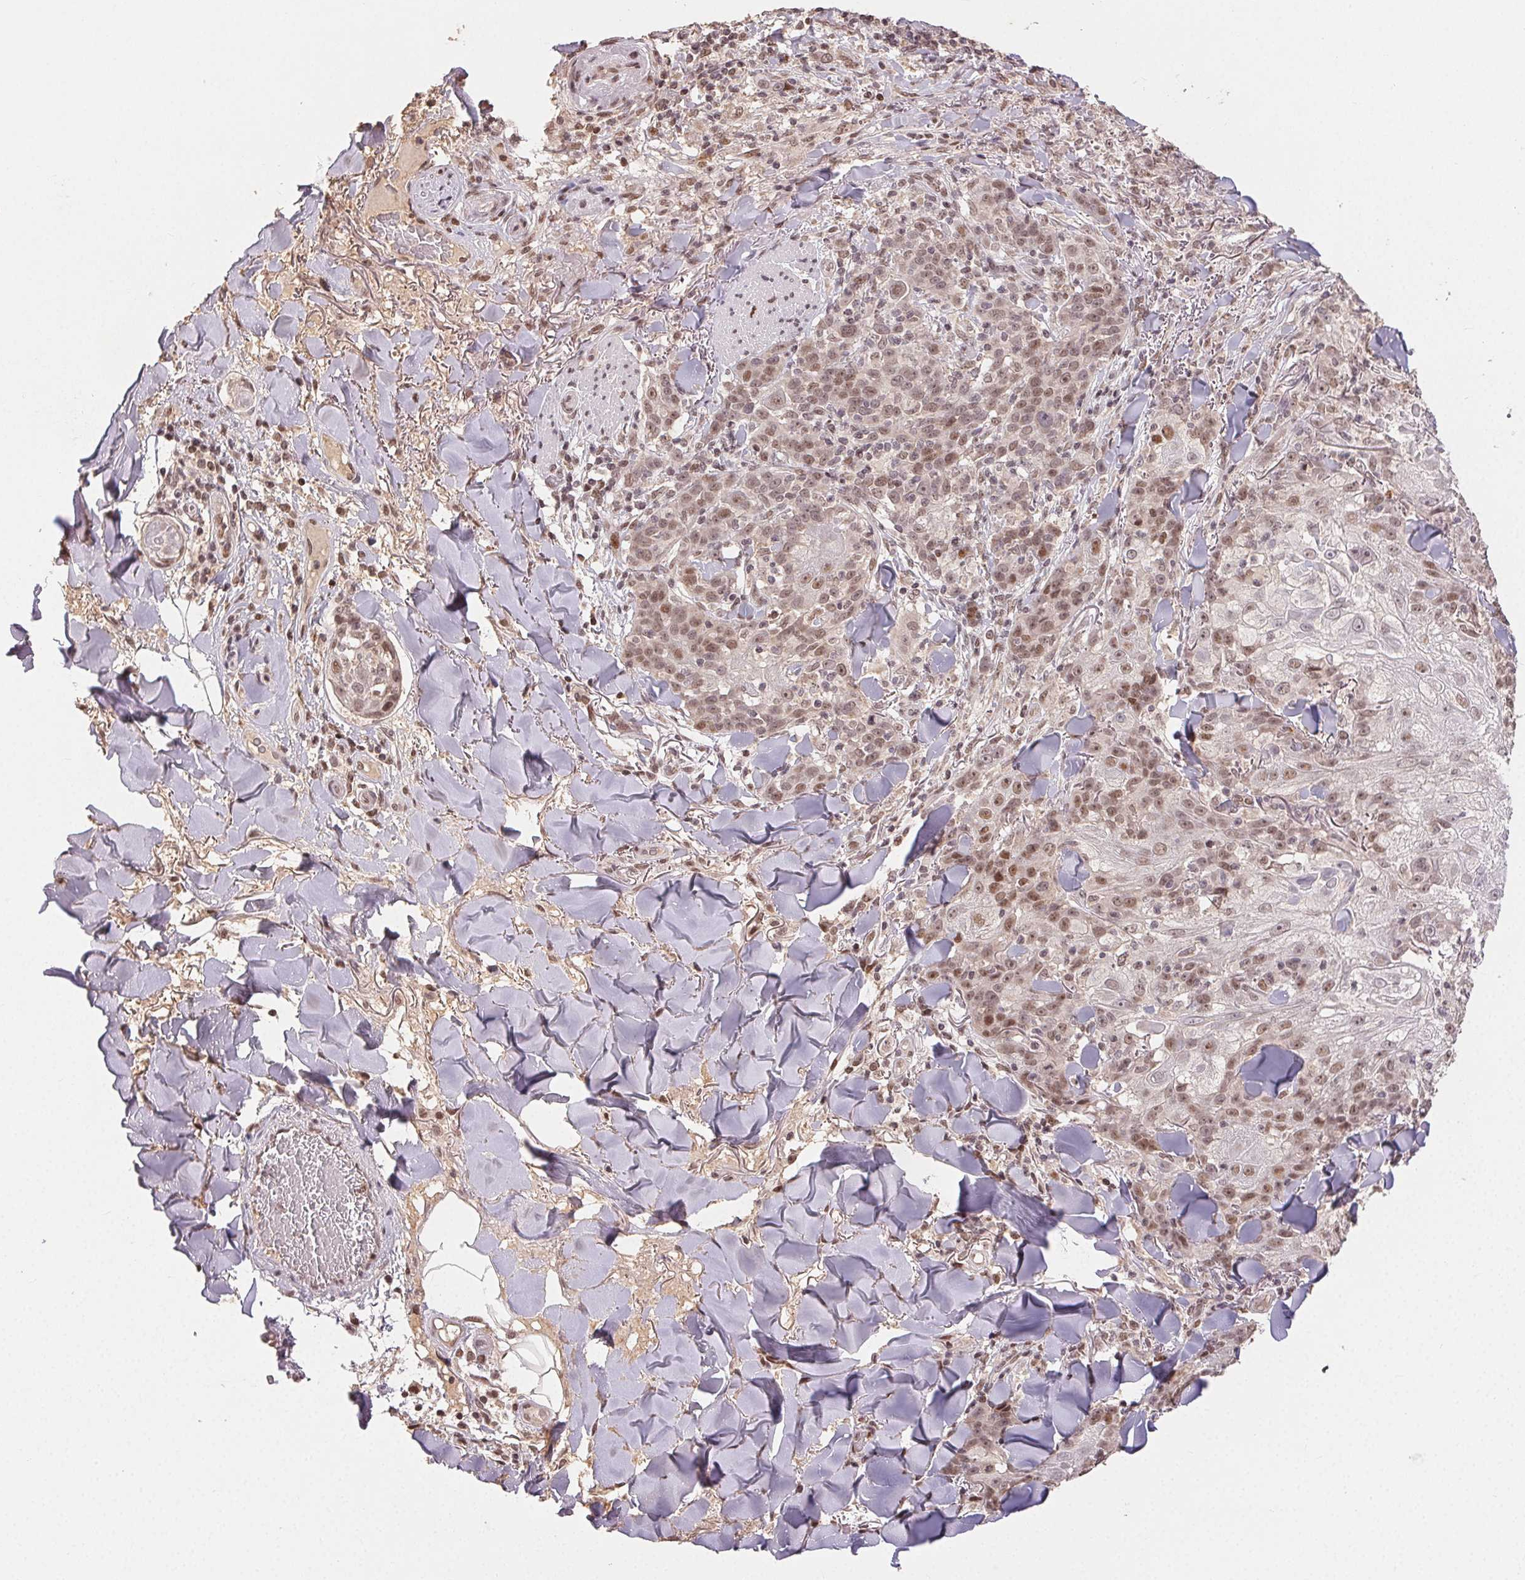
{"staining": {"intensity": "moderate", "quantity": ">75%", "location": "nuclear"}, "tissue": "skin cancer", "cell_type": "Tumor cells", "image_type": "cancer", "snomed": [{"axis": "morphology", "description": "Normal tissue, NOS"}, {"axis": "morphology", "description": "Squamous cell carcinoma, NOS"}, {"axis": "topography", "description": "Skin"}], "caption": "A micrograph showing moderate nuclear expression in about >75% of tumor cells in skin cancer, as visualized by brown immunohistochemical staining.", "gene": "MAPKAPK2", "patient": {"sex": "female", "age": 83}}